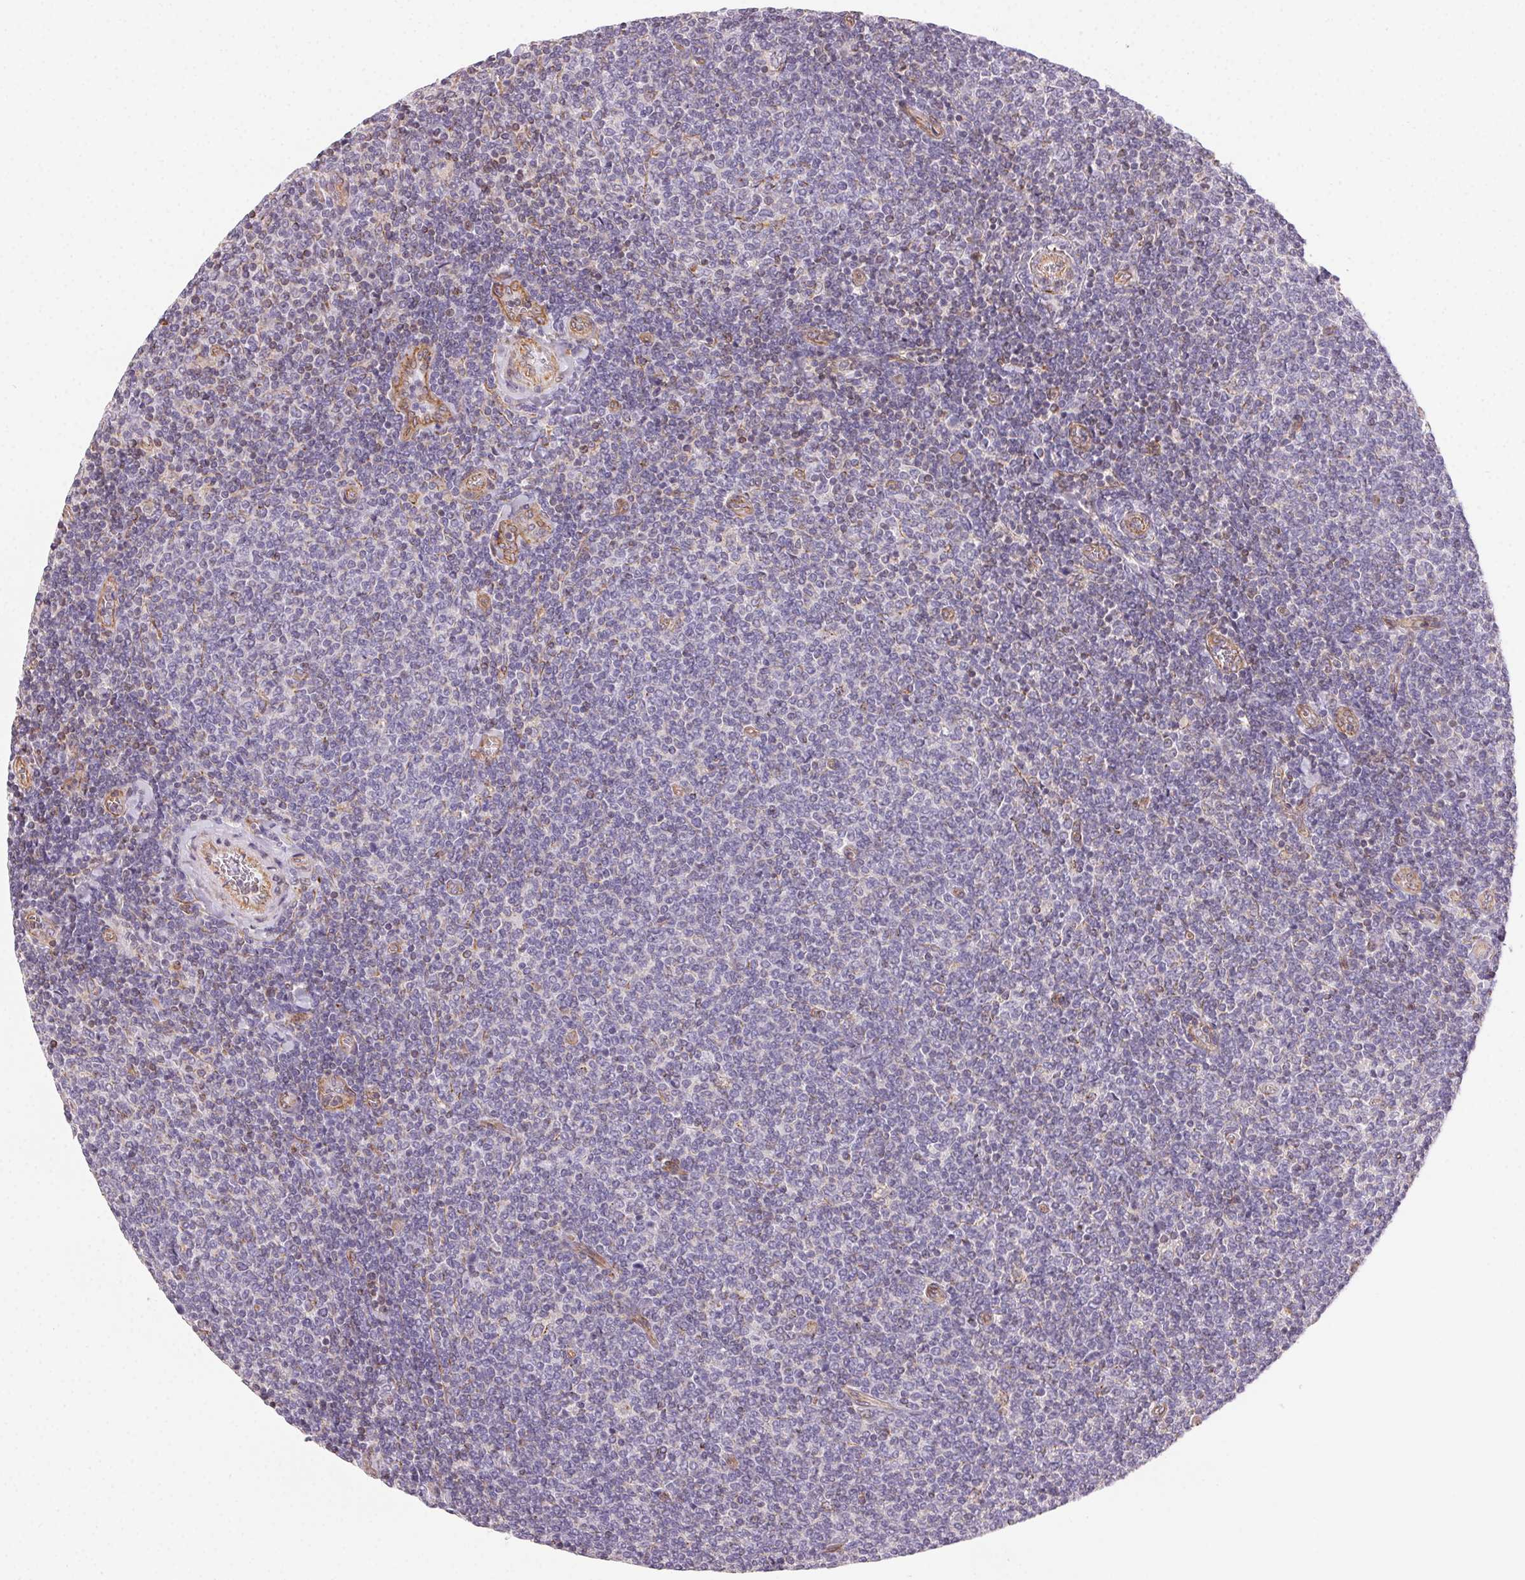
{"staining": {"intensity": "negative", "quantity": "none", "location": "none"}, "tissue": "lymphoma", "cell_type": "Tumor cells", "image_type": "cancer", "snomed": [{"axis": "morphology", "description": "Malignant lymphoma, non-Hodgkin's type, Low grade"}, {"axis": "topography", "description": "Lymph node"}], "caption": "There is no significant staining in tumor cells of low-grade malignant lymphoma, non-Hodgkin's type.", "gene": "PLA2G4F", "patient": {"sex": "male", "age": 52}}